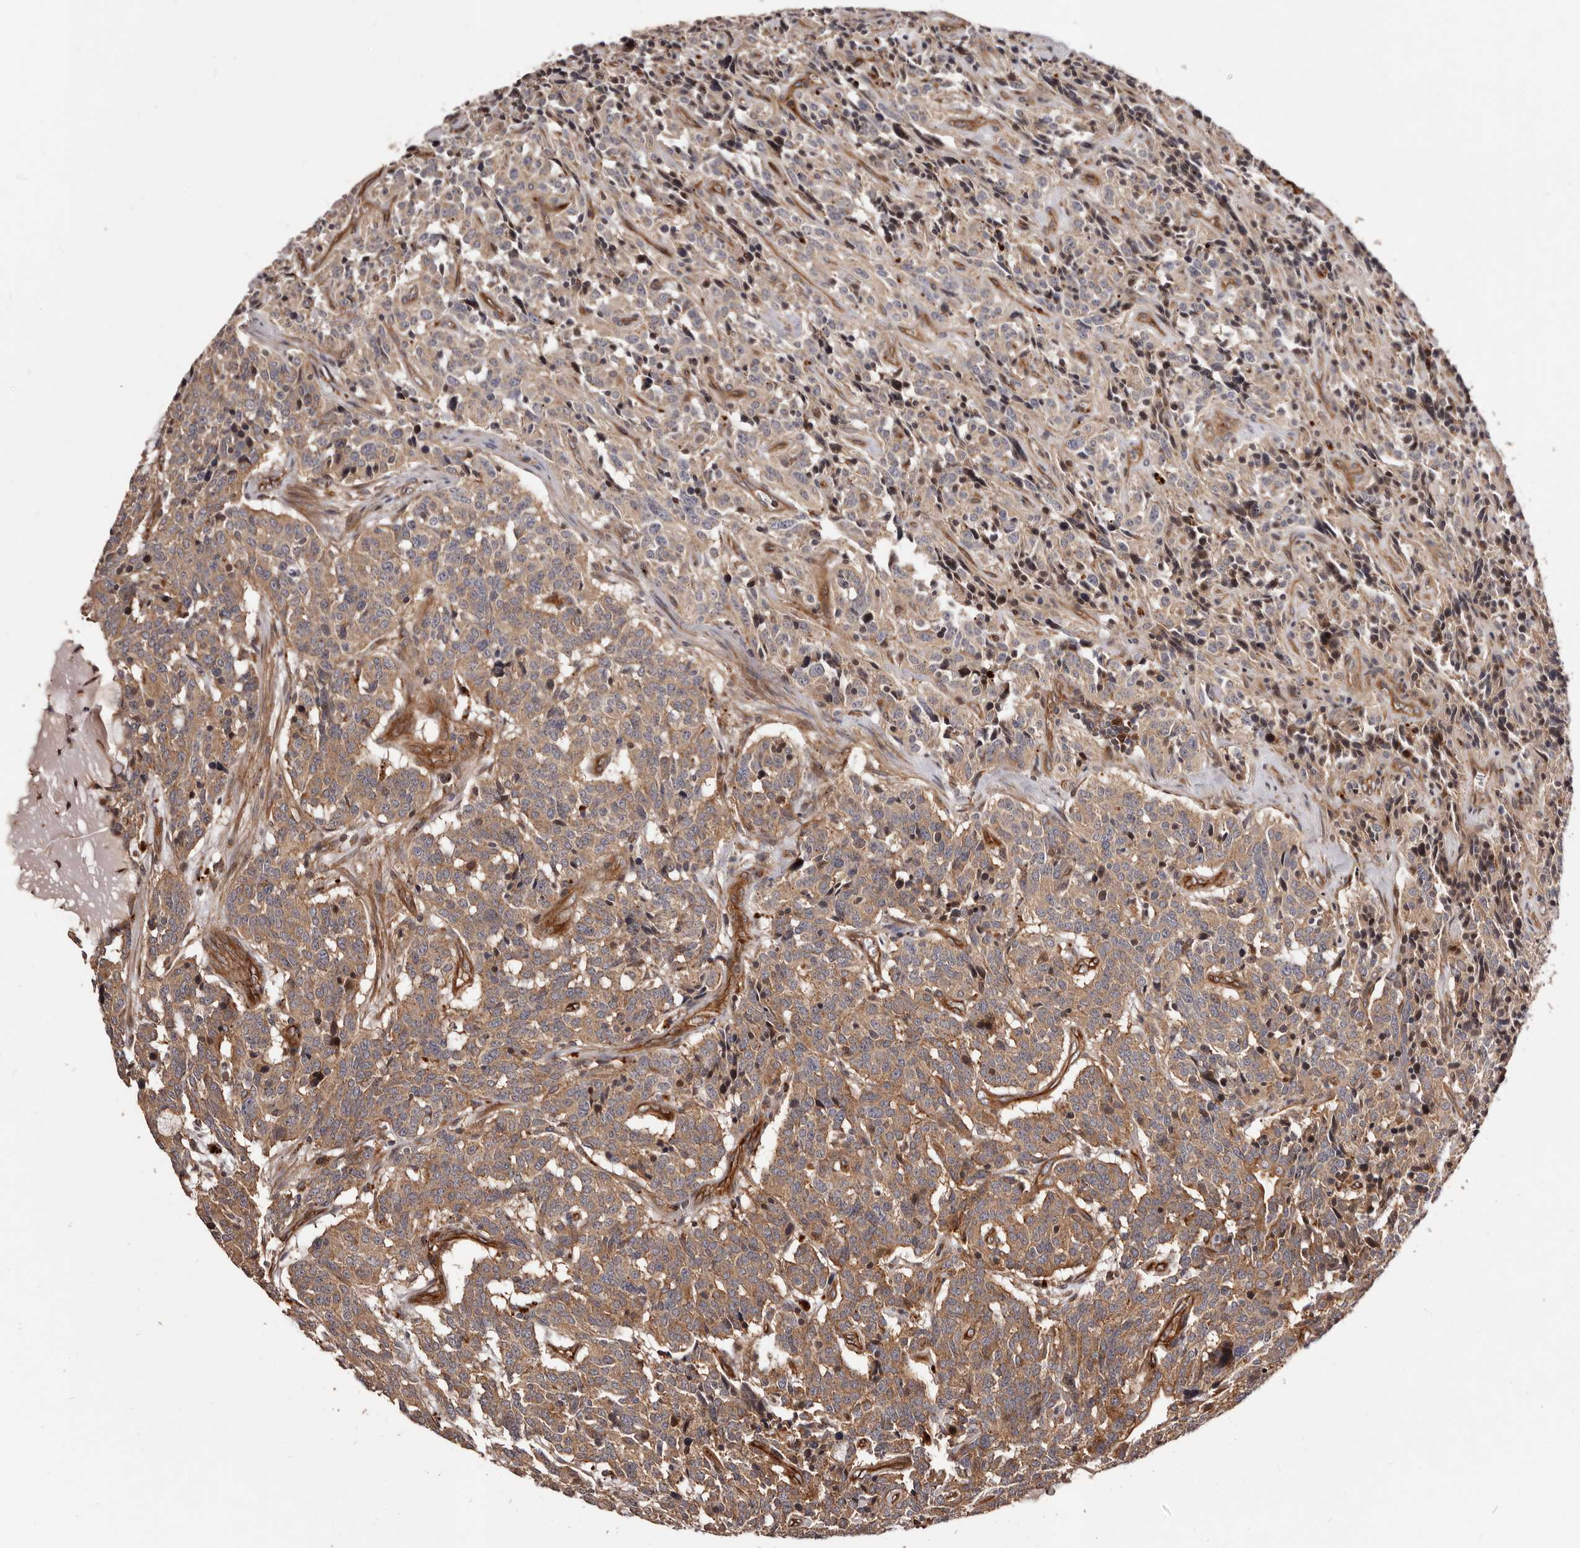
{"staining": {"intensity": "moderate", "quantity": ">75%", "location": "cytoplasmic/membranous"}, "tissue": "carcinoid", "cell_type": "Tumor cells", "image_type": "cancer", "snomed": [{"axis": "morphology", "description": "Carcinoid, malignant, NOS"}, {"axis": "topography", "description": "Lung"}], "caption": "Protein staining reveals moderate cytoplasmic/membranous expression in approximately >75% of tumor cells in carcinoid (malignant).", "gene": "GTPBP1", "patient": {"sex": "female", "age": 46}}